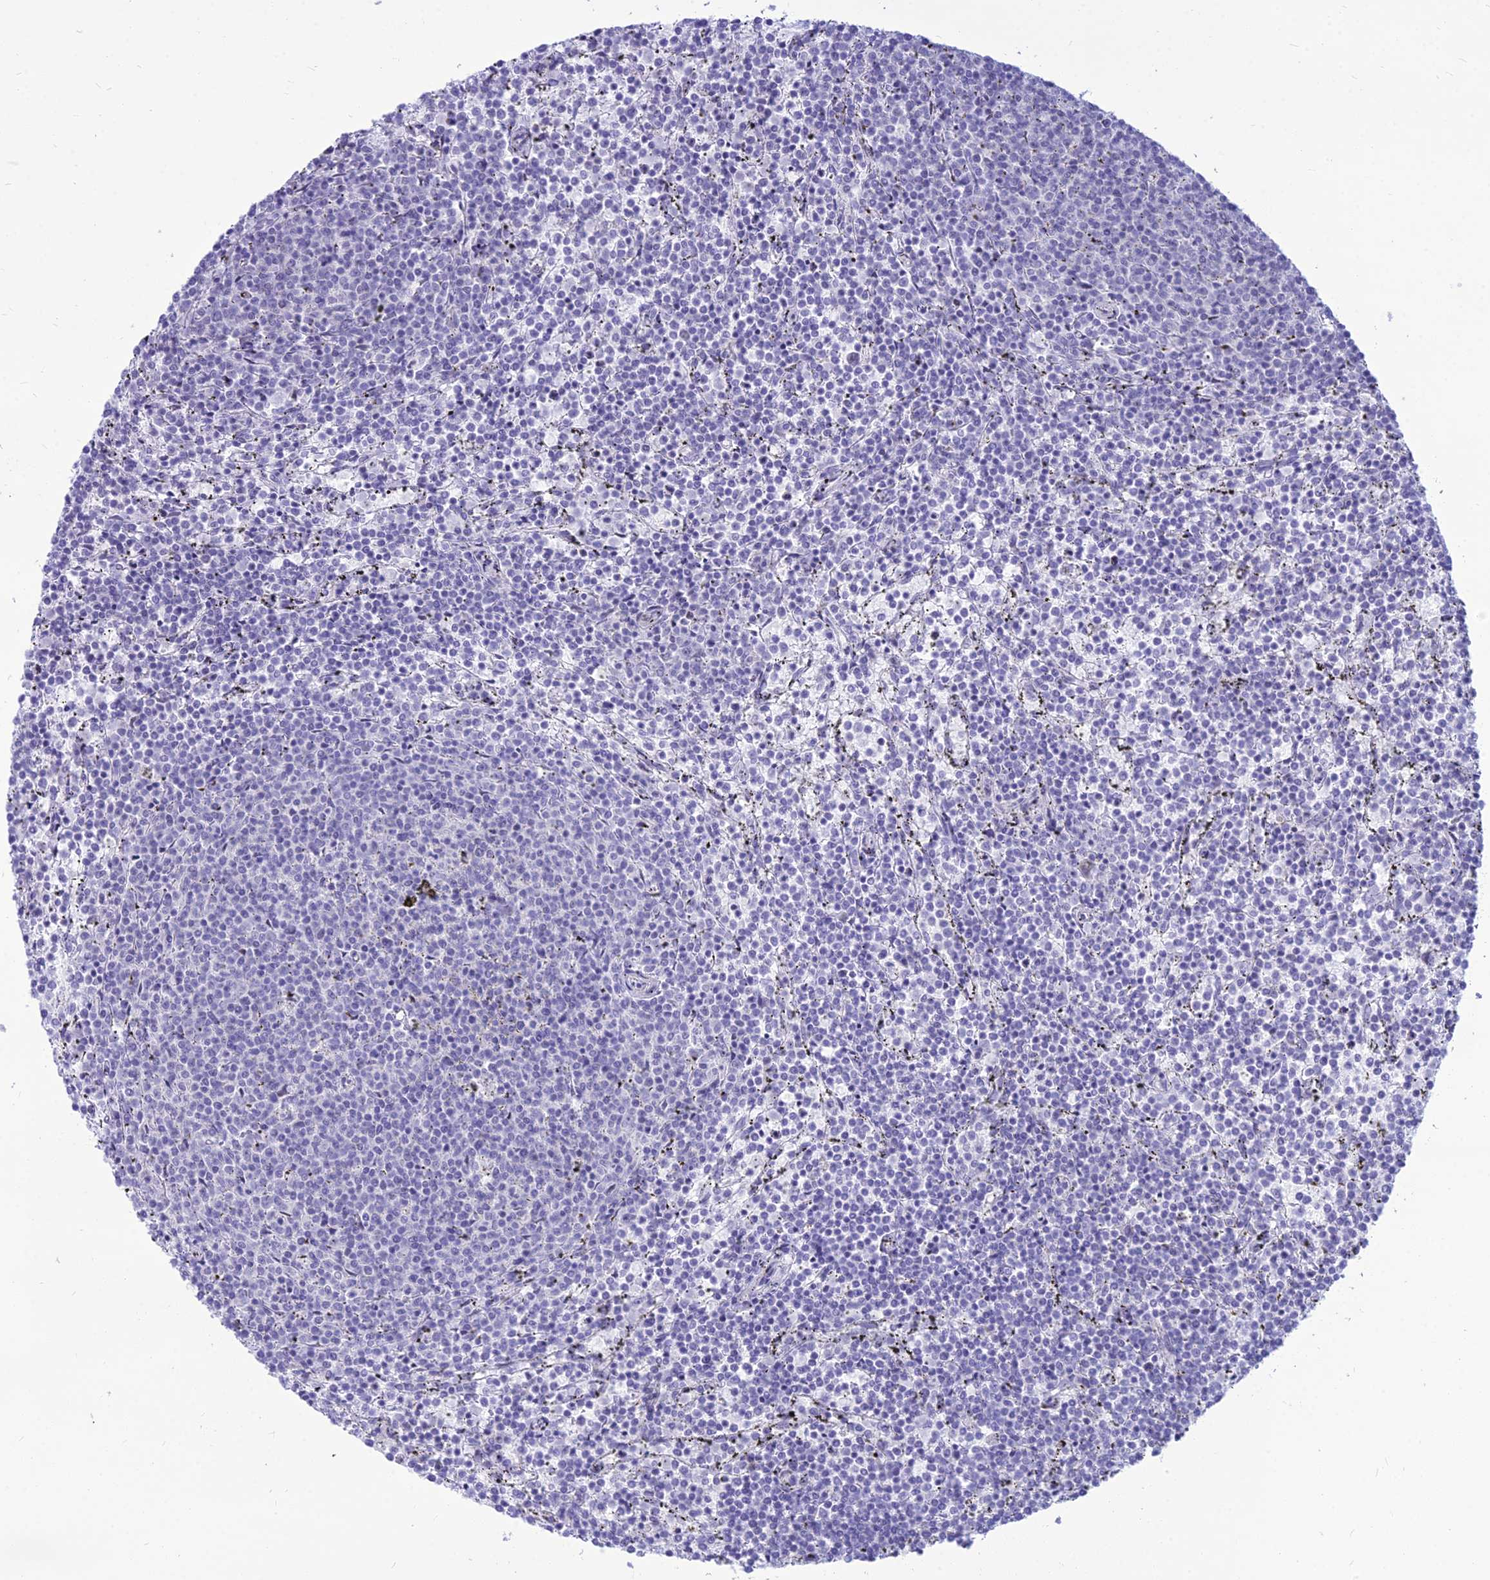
{"staining": {"intensity": "negative", "quantity": "none", "location": "none"}, "tissue": "lymphoma", "cell_type": "Tumor cells", "image_type": "cancer", "snomed": [{"axis": "morphology", "description": "Malignant lymphoma, non-Hodgkin's type, Low grade"}, {"axis": "topography", "description": "Spleen"}], "caption": "Tumor cells show no significant protein expression in lymphoma.", "gene": "DHX40", "patient": {"sex": "female", "age": 50}}